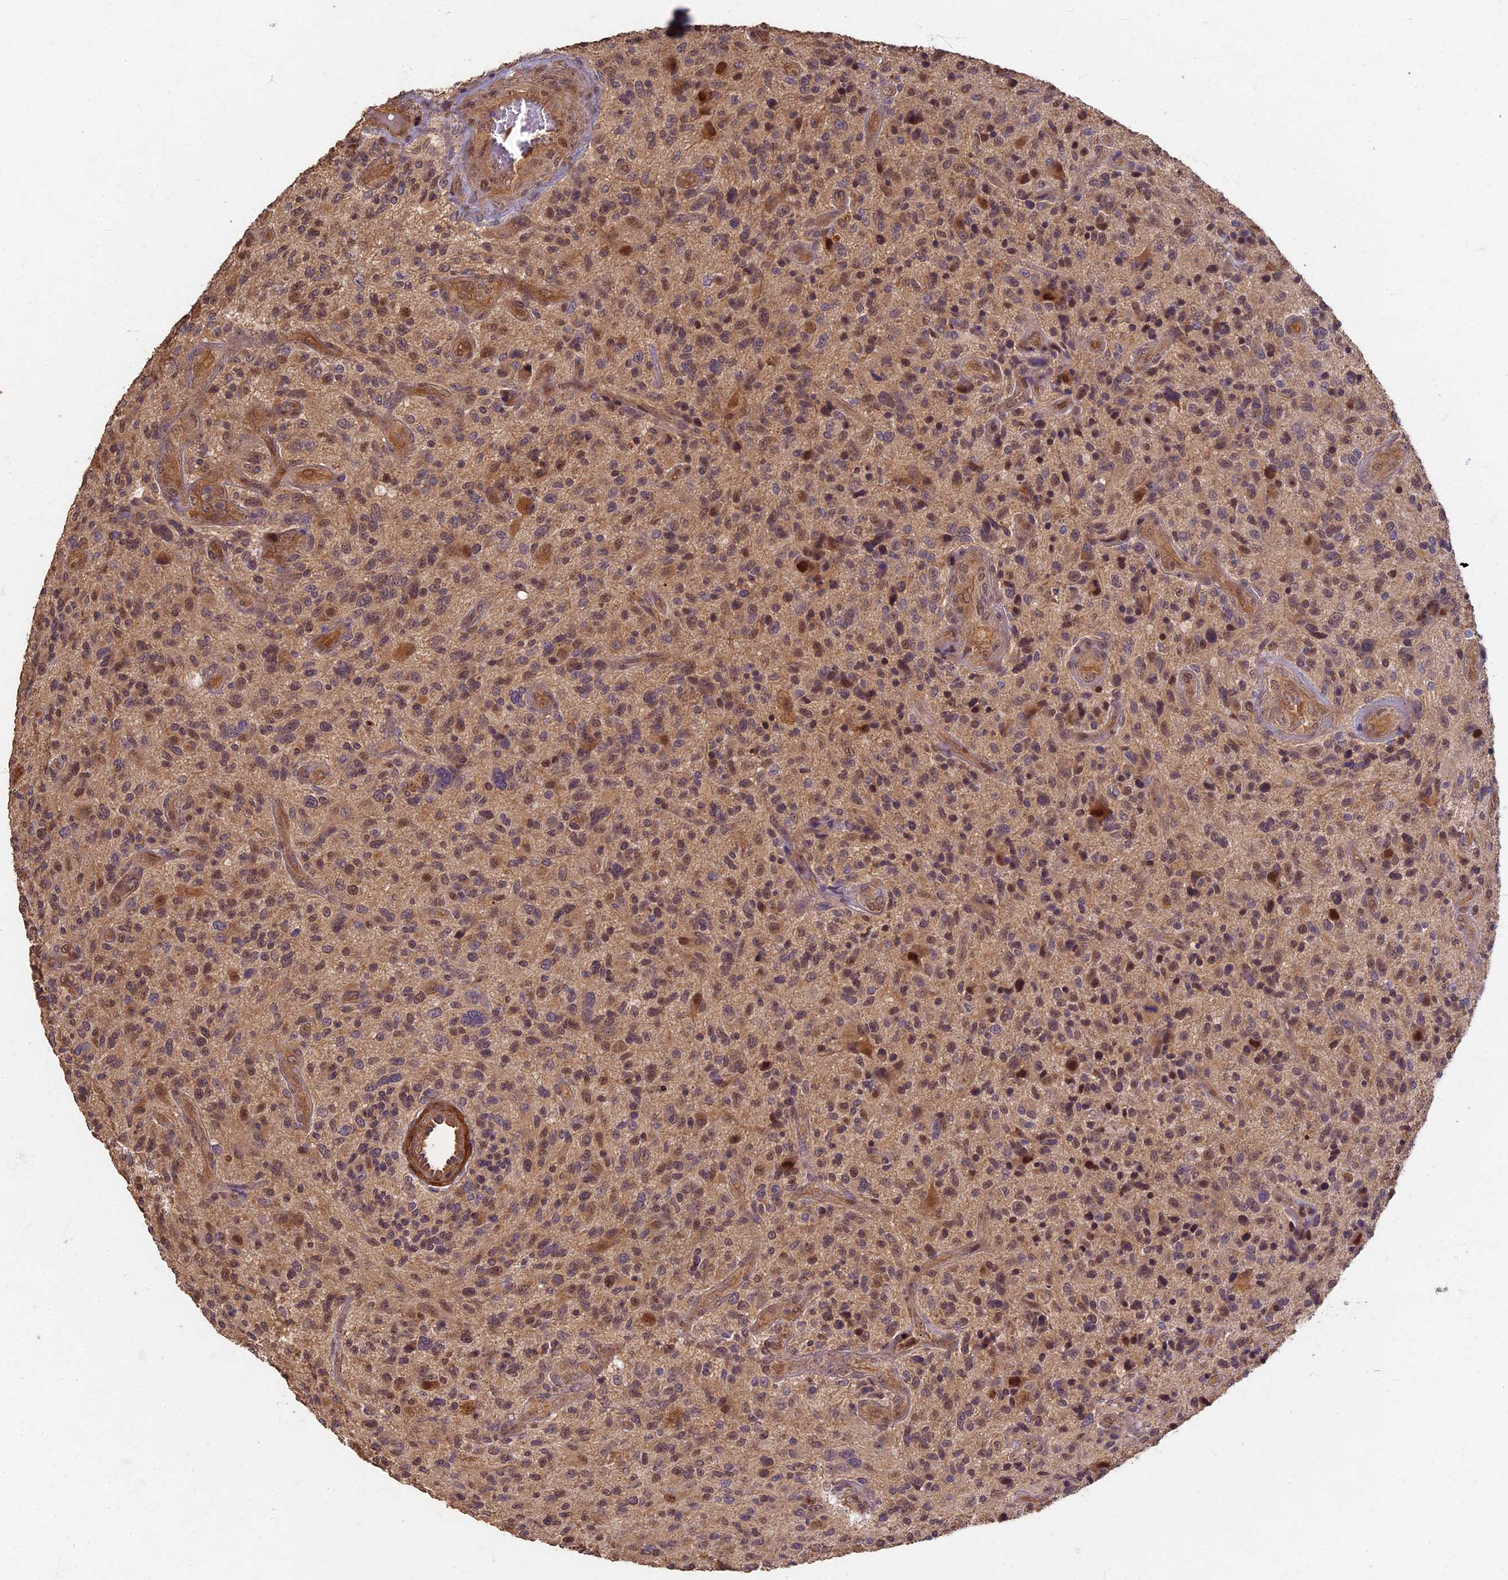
{"staining": {"intensity": "moderate", "quantity": "25%-75%", "location": "nuclear"}, "tissue": "glioma", "cell_type": "Tumor cells", "image_type": "cancer", "snomed": [{"axis": "morphology", "description": "Glioma, malignant, High grade"}, {"axis": "topography", "description": "Brain"}], "caption": "Malignant glioma (high-grade) tissue reveals moderate nuclear staining in approximately 25%-75% of tumor cells Nuclei are stained in blue.", "gene": "RSPH3", "patient": {"sex": "male", "age": 47}}